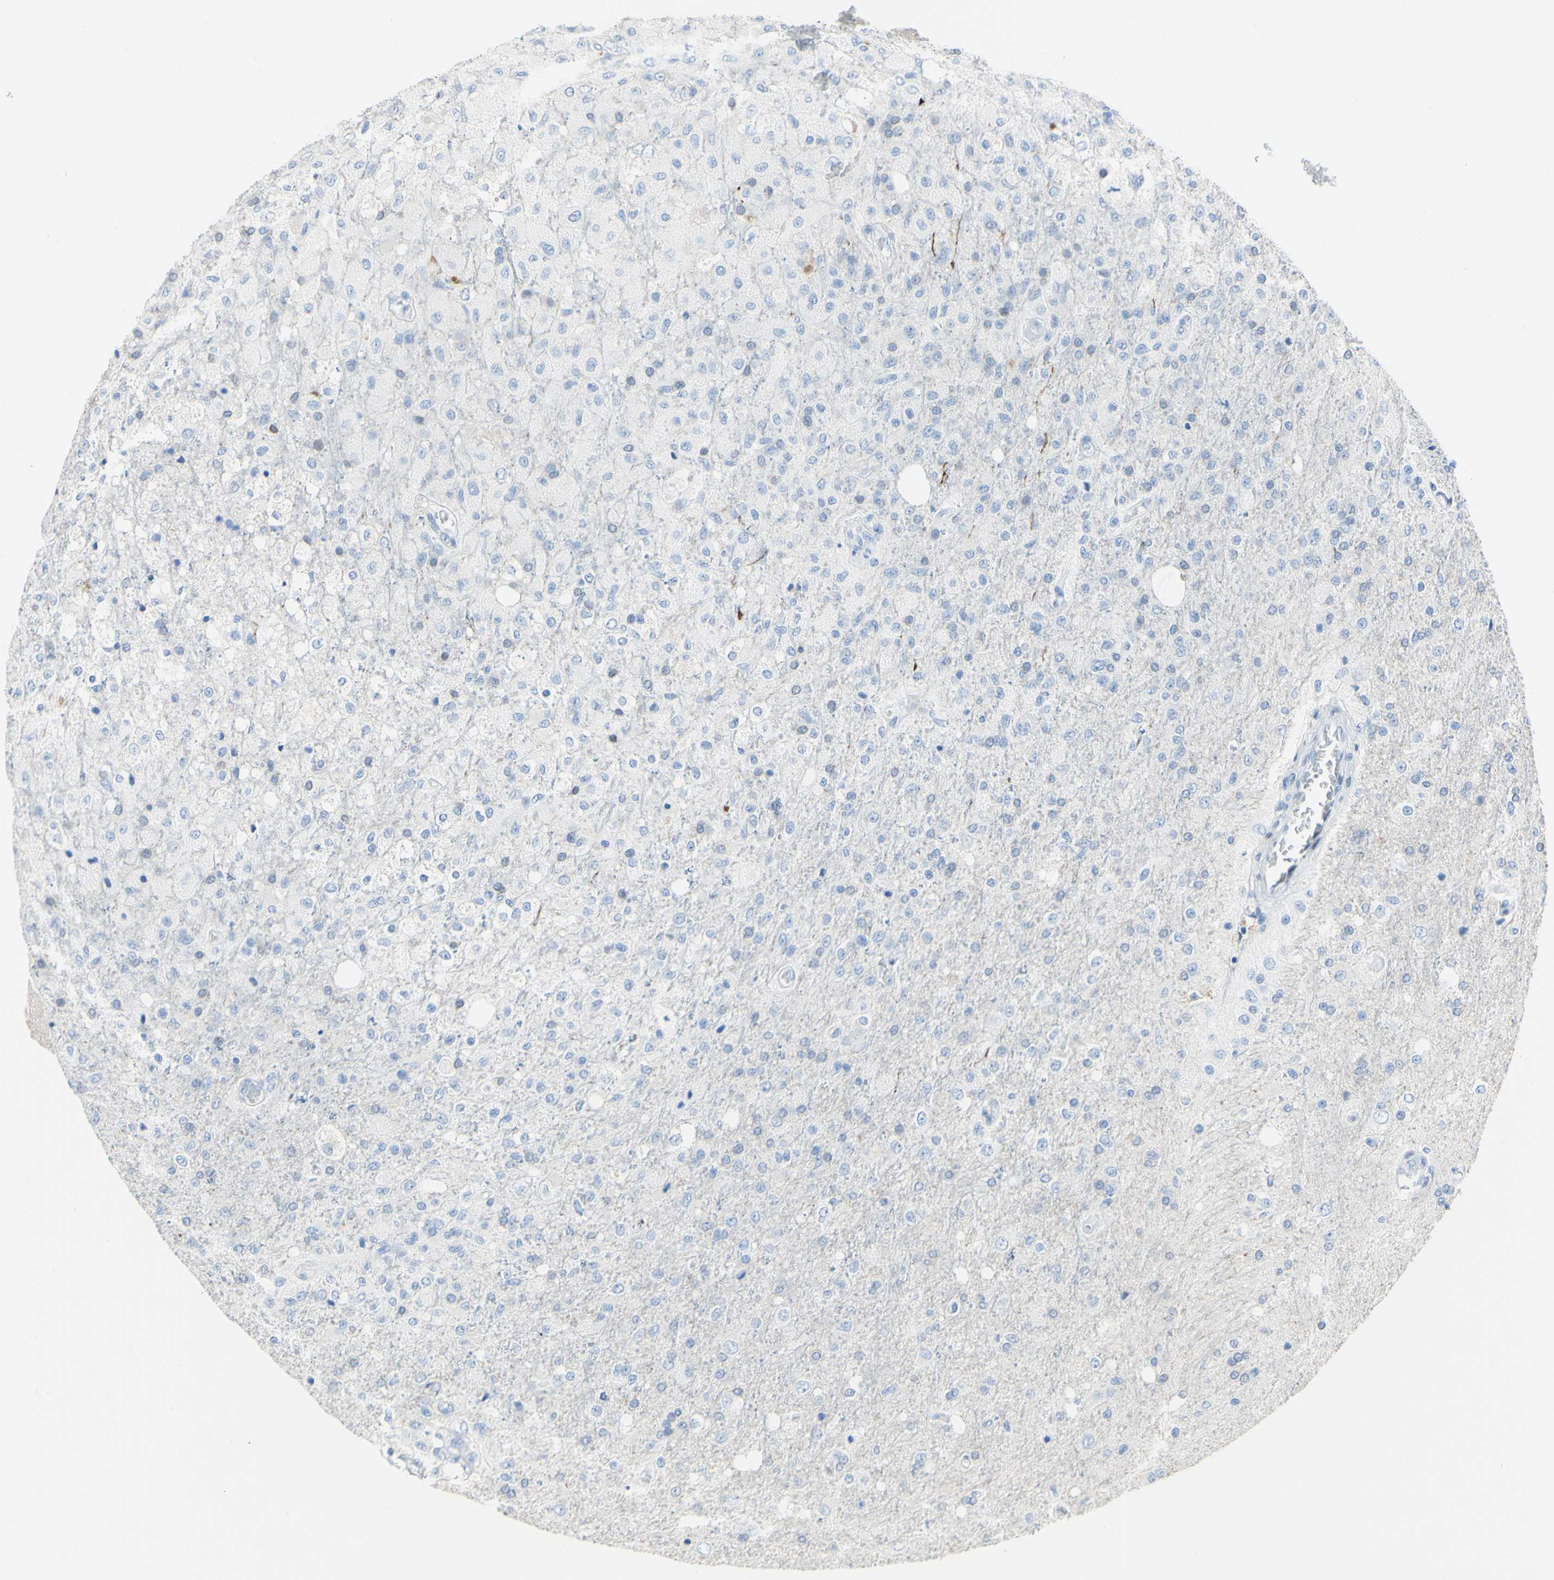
{"staining": {"intensity": "negative", "quantity": "none", "location": "none"}, "tissue": "glioma", "cell_type": "Tumor cells", "image_type": "cancer", "snomed": [{"axis": "morphology", "description": "Normal tissue, NOS"}, {"axis": "morphology", "description": "Glioma, malignant, High grade"}, {"axis": "topography", "description": "Cerebral cortex"}], "caption": "The photomicrograph exhibits no significant positivity in tumor cells of glioma. (Brightfield microscopy of DAB (3,3'-diaminobenzidine) immunohistochemistry at high magnification).", "gene": "DSC2", "patient": {"sex": "male", "age": 77}}